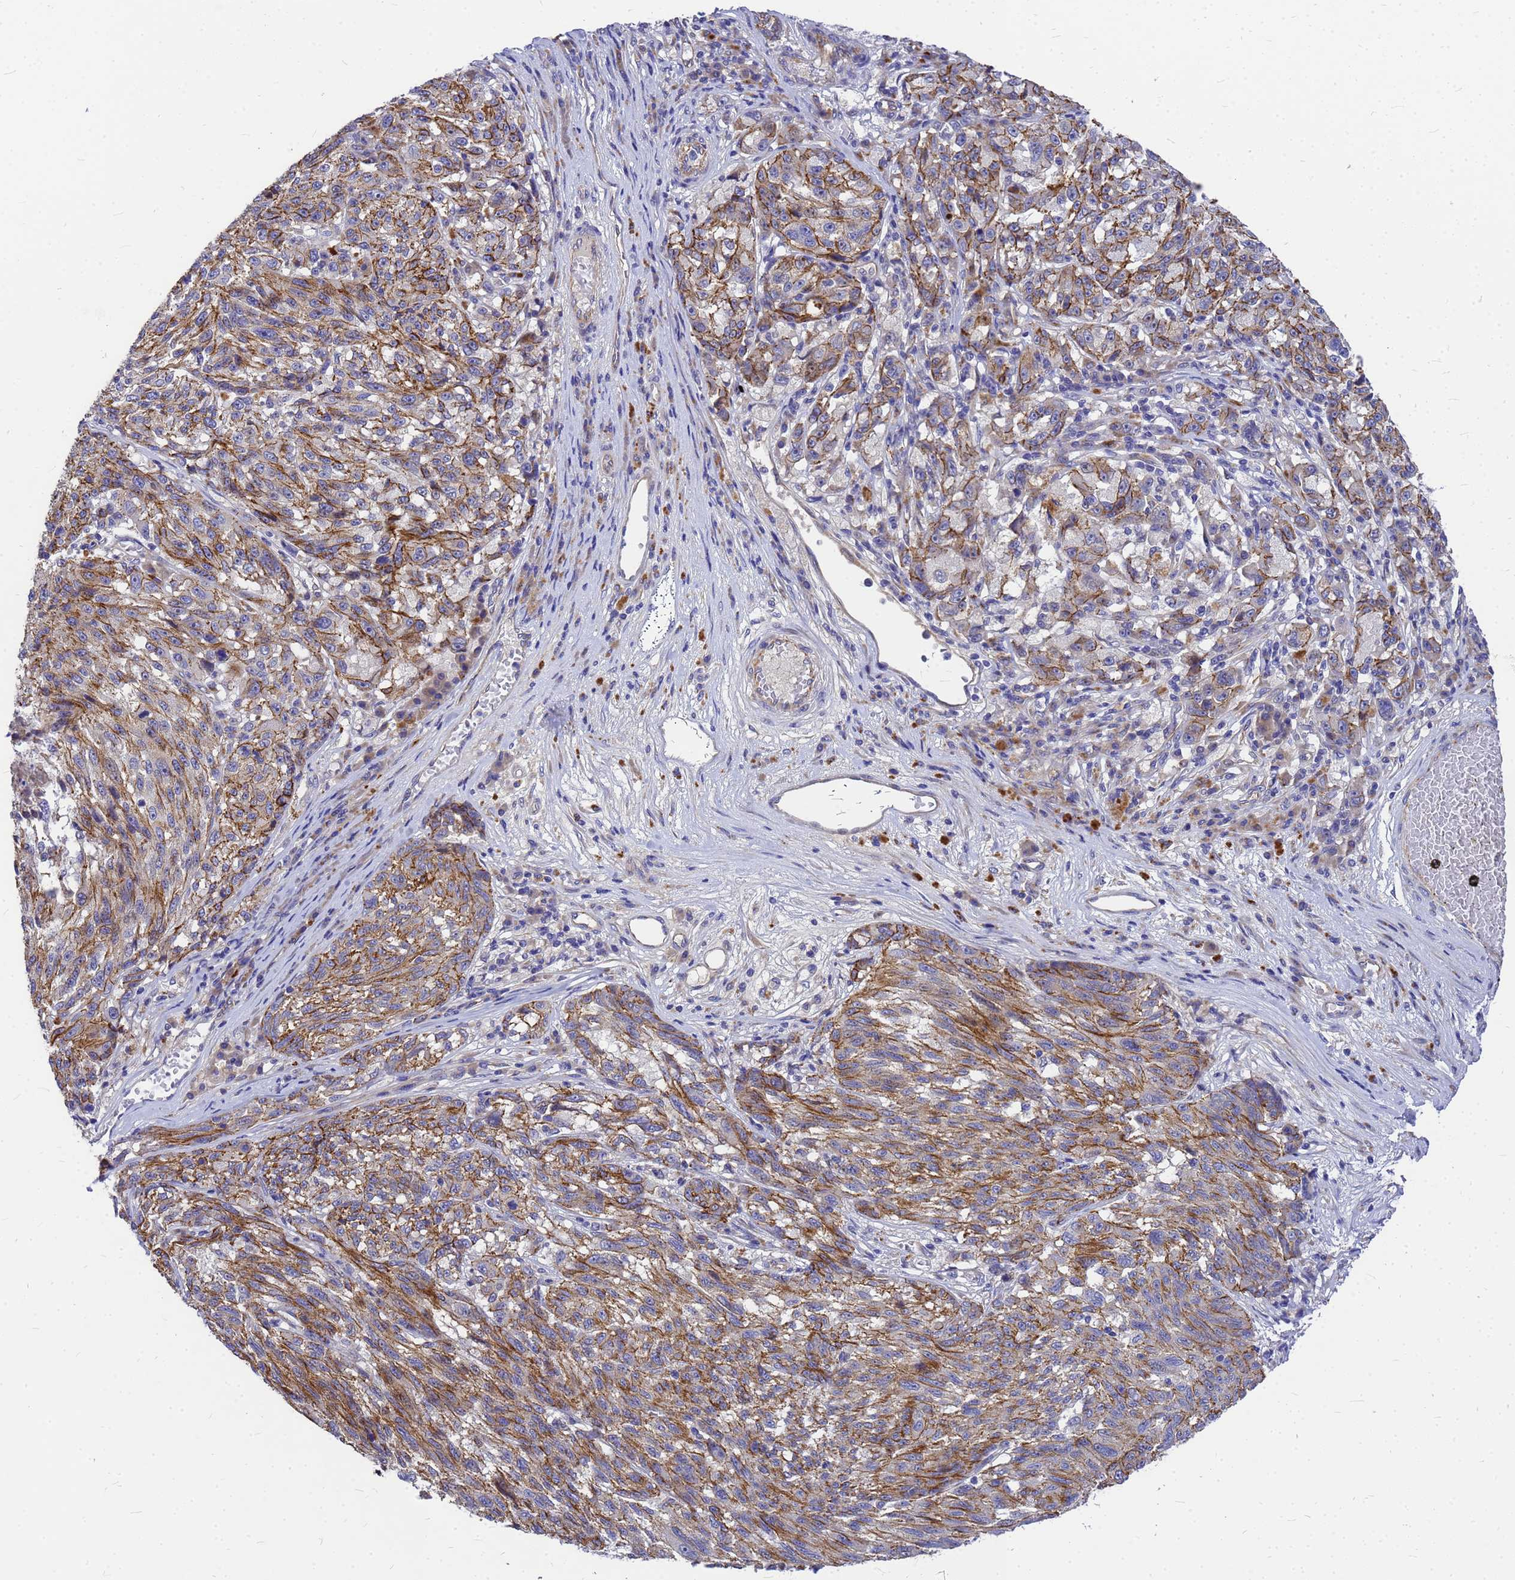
{"staining": {"intensity": "moderate", "quantity": ">75%", "location": "cytoplasmic/membranous"}, "tissue": "melanoma", "cell_type": "Tumor cells", "image_type": "cancer", "snomed": [{"axis": "morphology", "description": "Malignant melanoma, NOS"}, {"axis": "topography", "description": "Skin"}], "caption": "IHC of melanoma displays medium levels of moderate cytoplasmic/membranous staining in approximately >75% of tumor cells.", "gene": "FBXW5", "patient": {"sex": "male", "age": 53}}